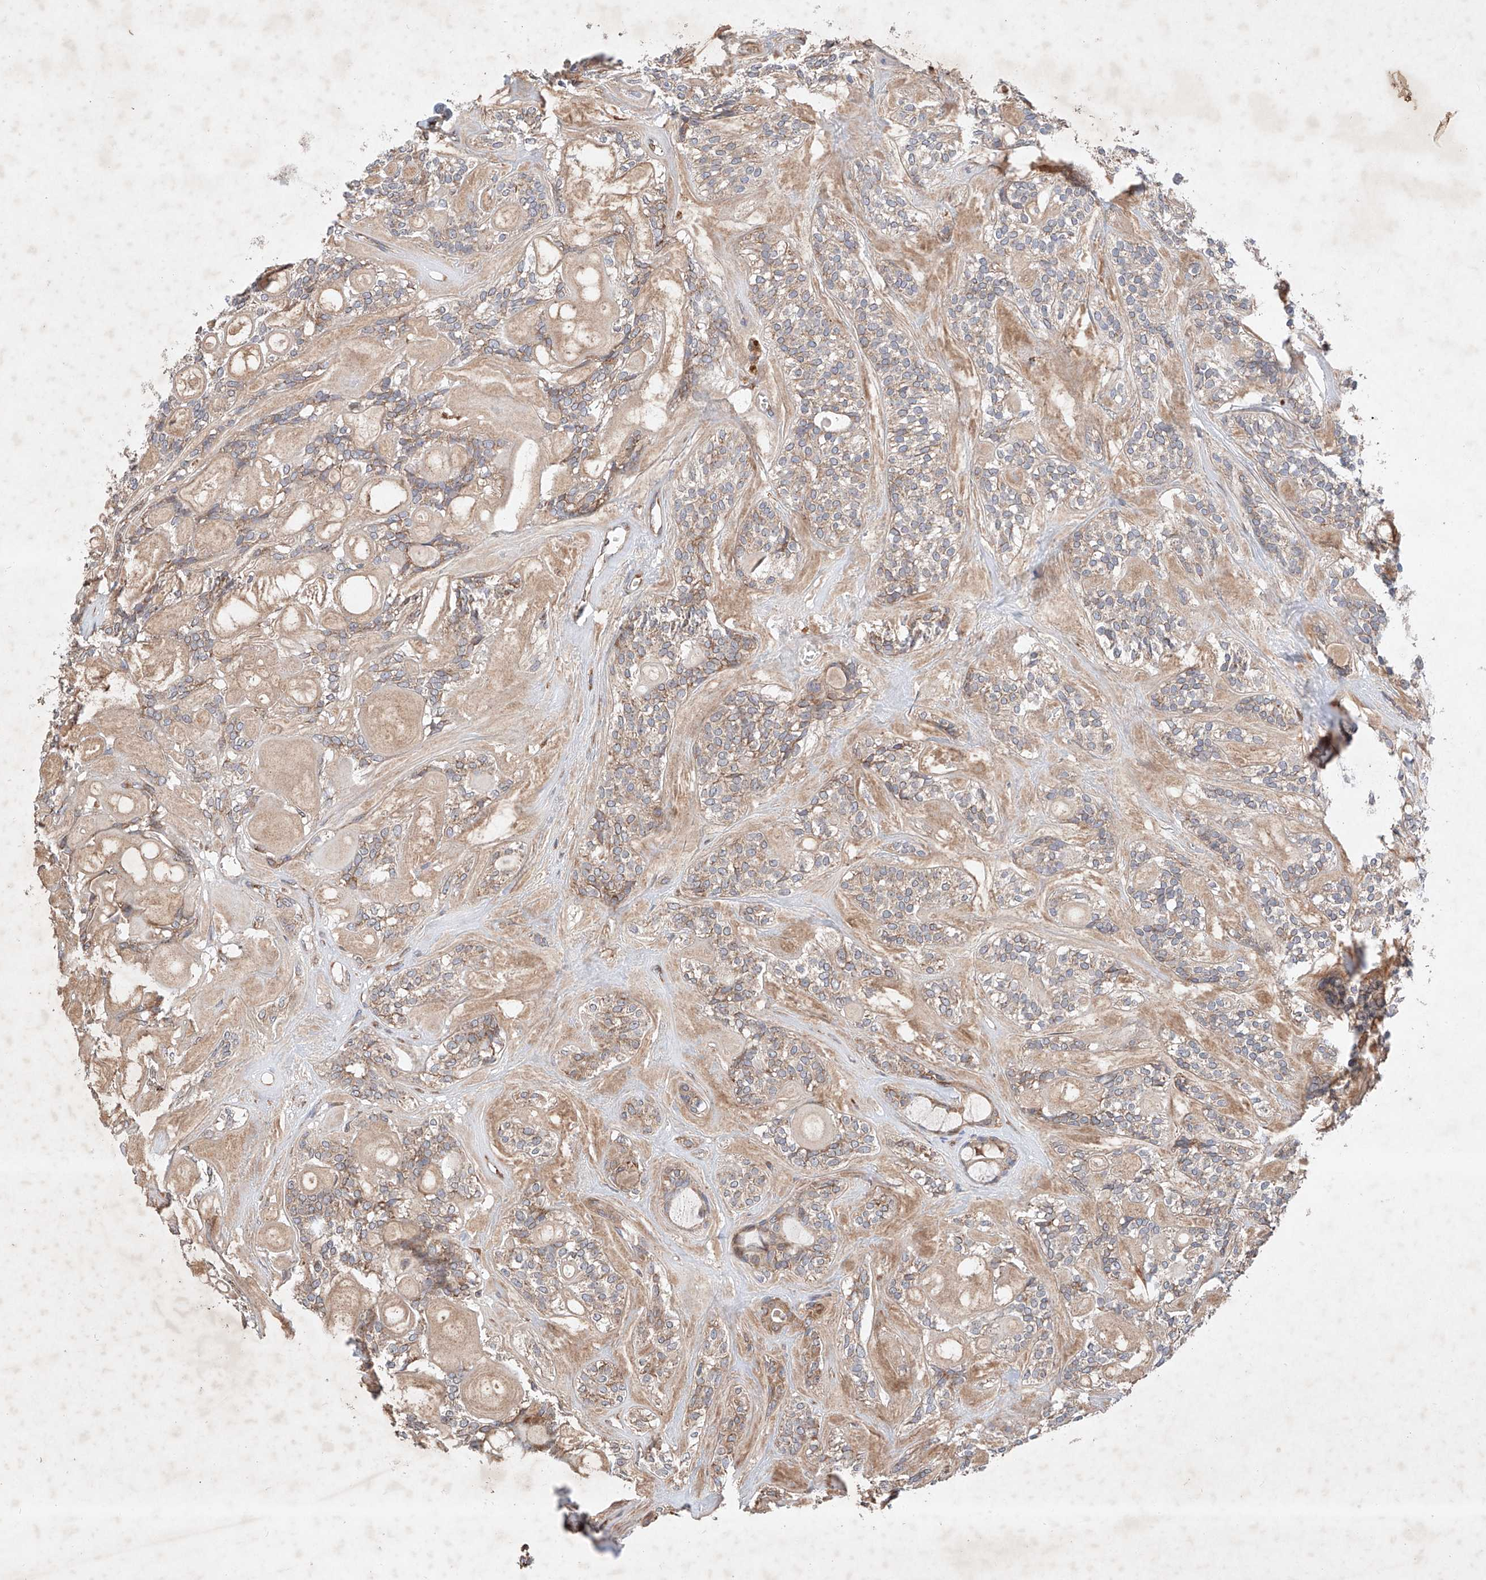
{"staining": {"intensity": "weak", "quantity": ">75%", "location": "cytoplasmic/membranous"}, "tissue": "head and neck cancer", "cell_type": "Tumor cells", "image_type": "cancer", "snomed": [{"axis": "morphology", "description": "Adenocarcinoma, NOS"}, {"axis": "topography", "description": "Head-Neck"}], "caption": "Protein staining by immunohistochemistry displays weak cytoplasmic/membranous expression in approximately >75% of tumor cells in adenocarcinoma (head and neck). The staining was performed using DAB (3,3'-diaminobenzidine), with brown indicating positive protein expression. Nuclei are stained blue with hematoxylin.", "gene": "FASTK", "patient": {"sex": "male", "age": 66}}